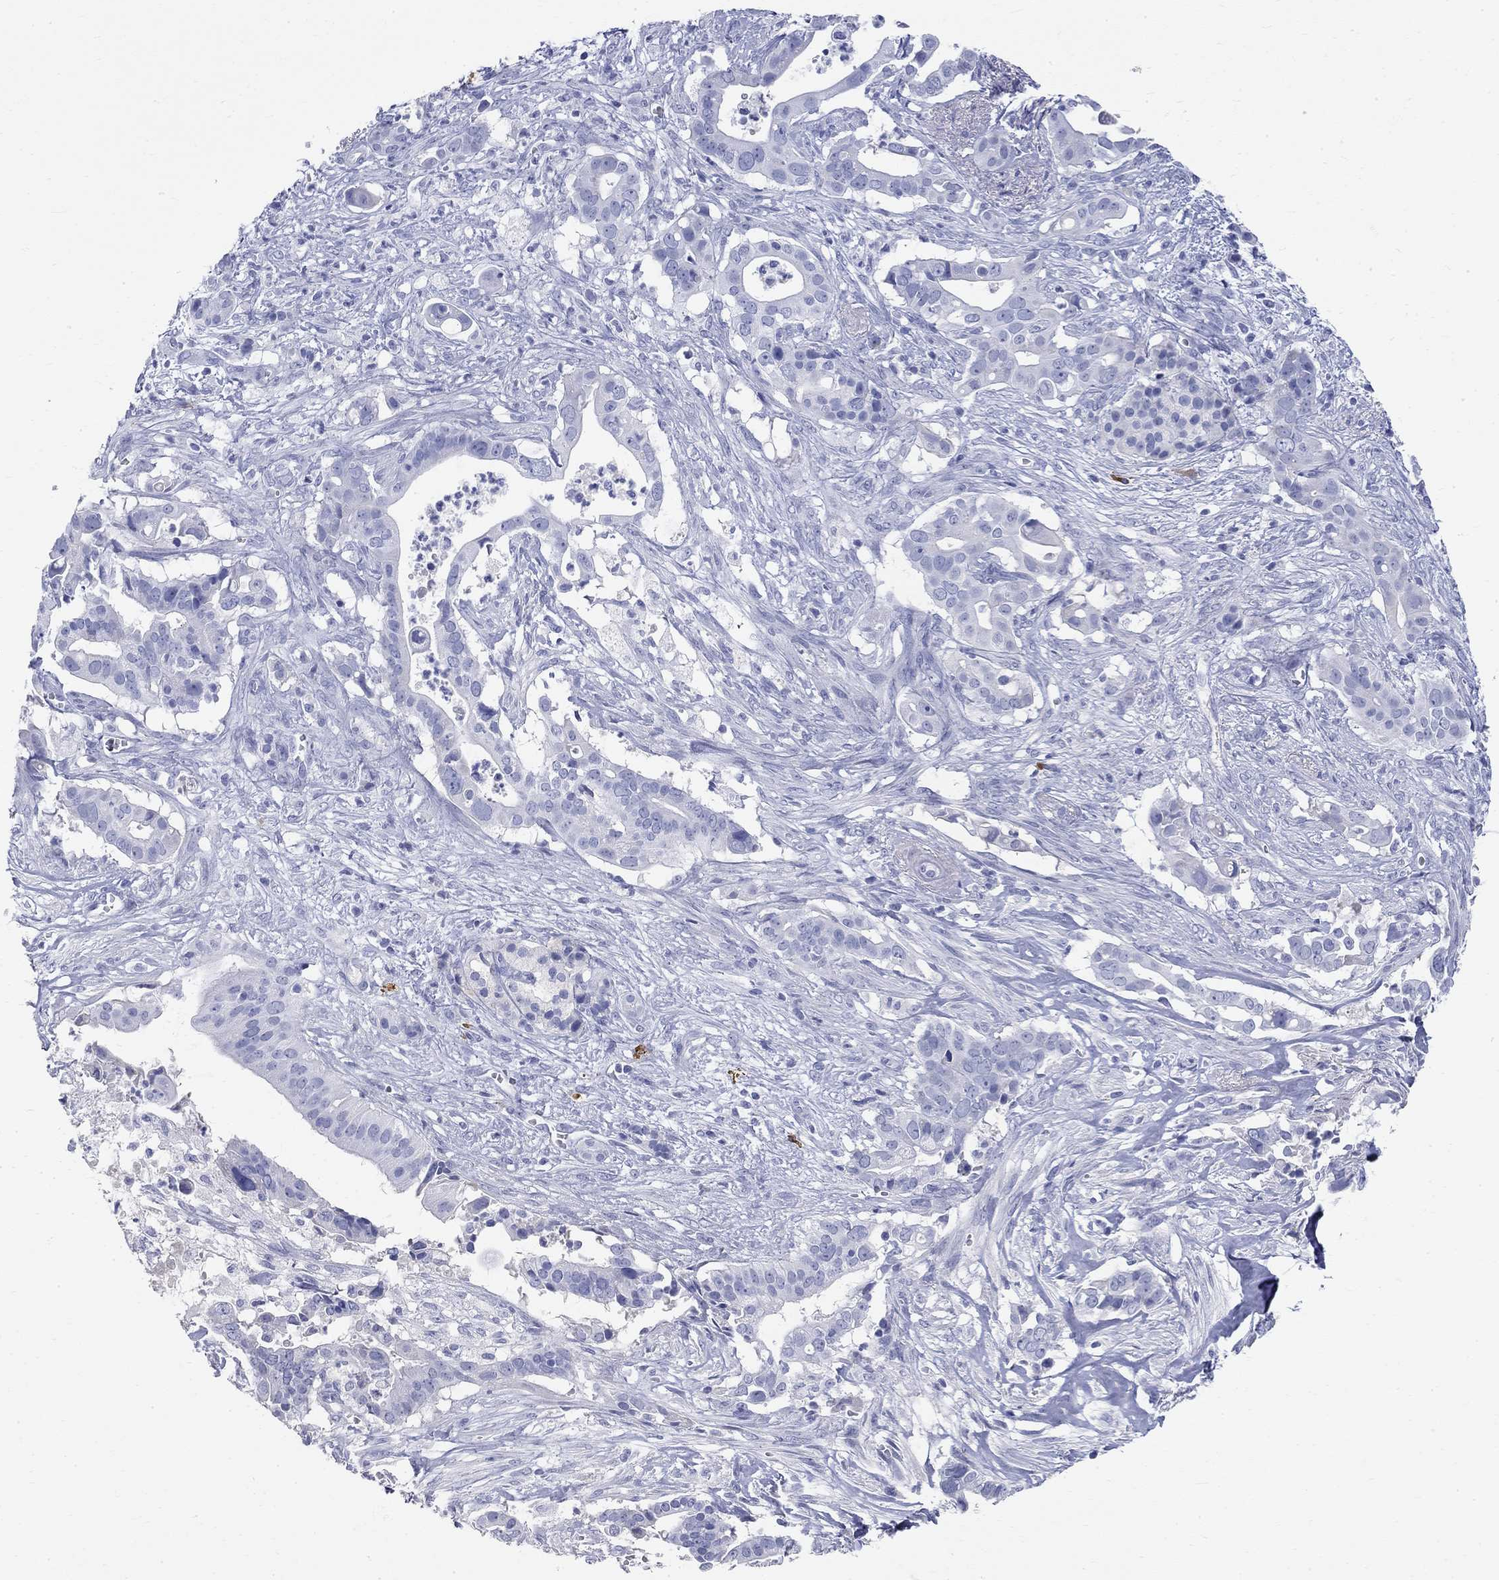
{"staining": {"intensity": "negative", "quantity": "none", "location": "none"}, "tissue": "pancreatic cancer", "cell_type": "Tumor cells", "image_type": "cancer", "snomed": [{"axis": "morphology", "description": "Adenocarcinoma, NOS"}, {"axis": "topography", "description": "Pancreas"}], "caption": "Tumor cells show no significant staining in pancreatic cancer (adenocarcinoma).", "gene": "PHOX2B", "patient": {"sex": "male", "age": 61}}